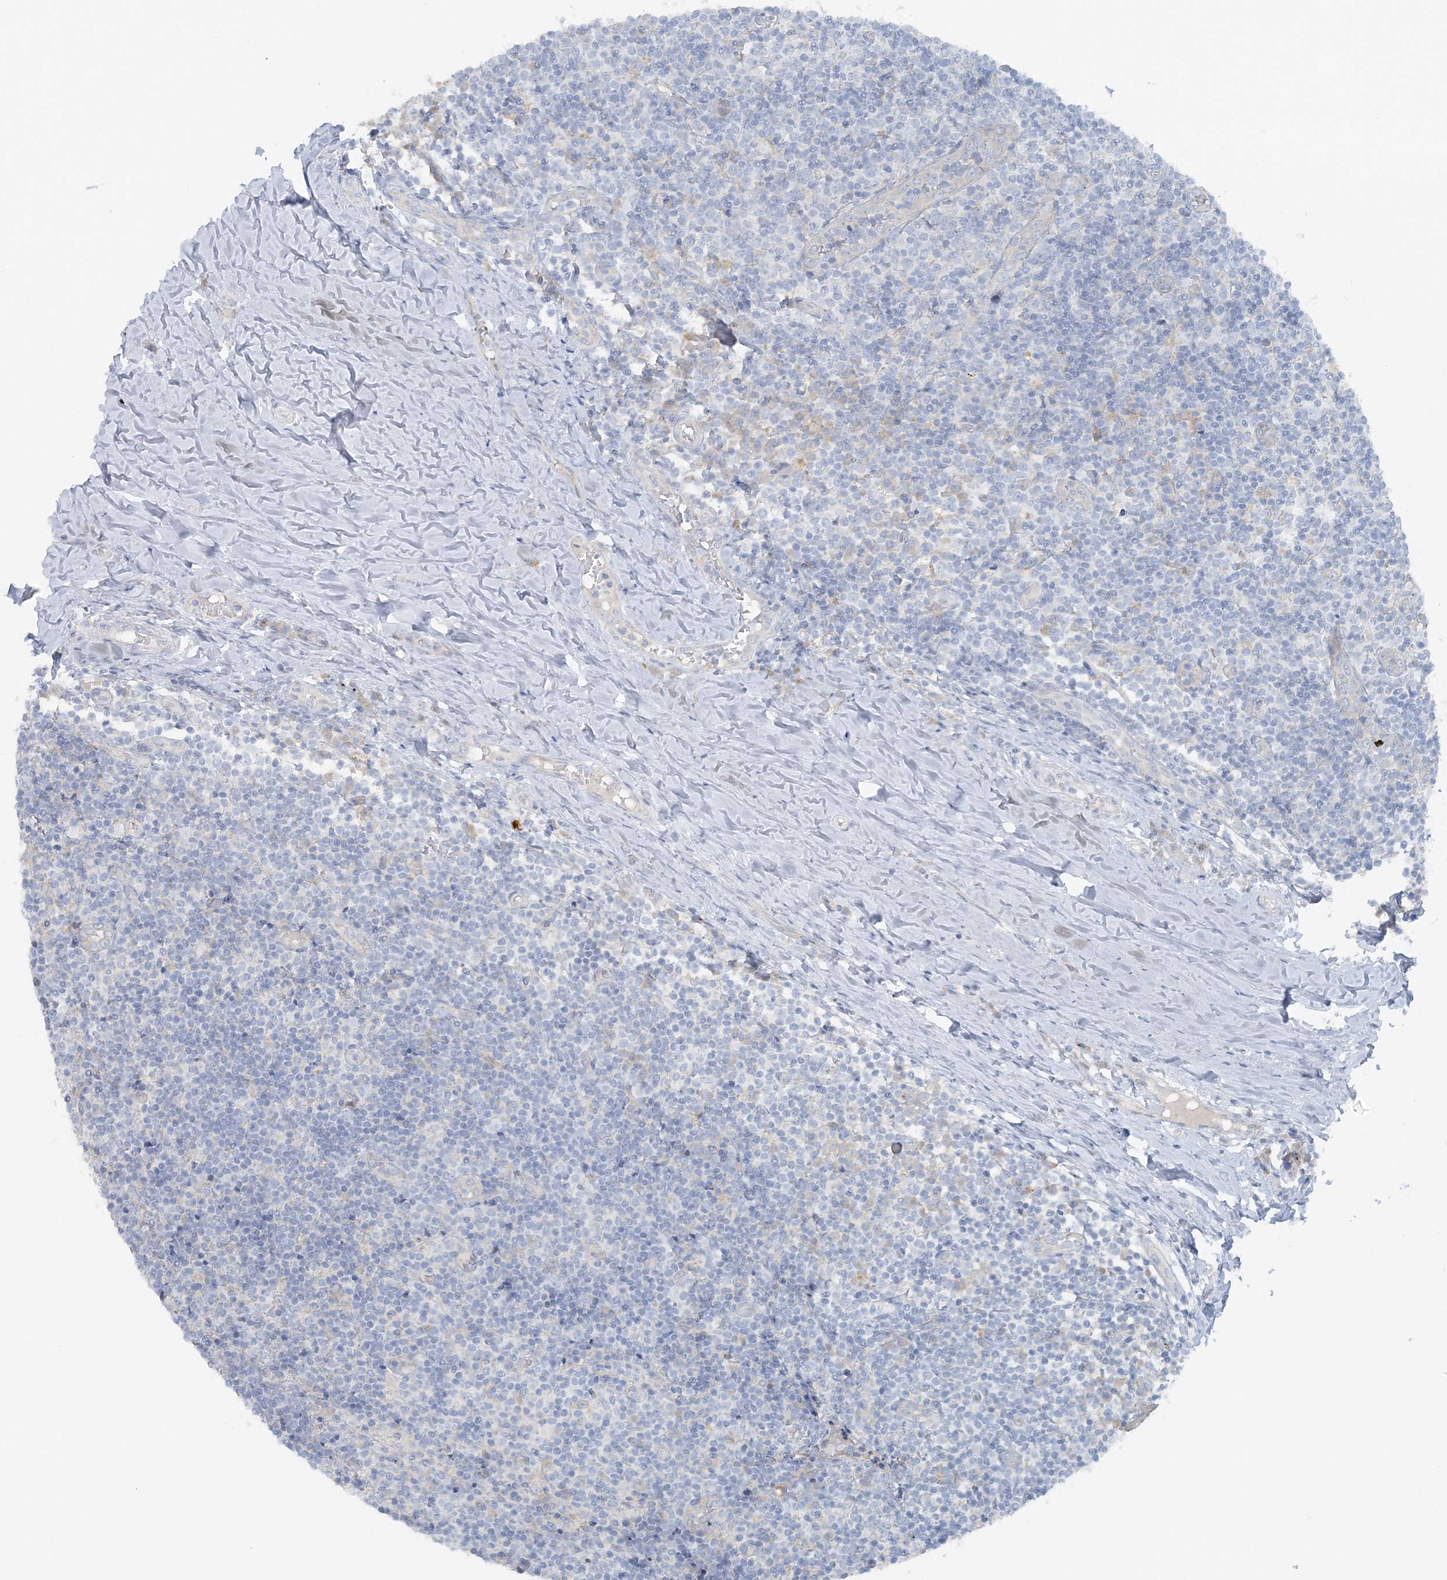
{"staining": {"intensity": "negative", "quantity": "none", "location": "none"}, "tissue": "tonsil", "cell_type": "Germinal center cells", "image_type": "normal", "snomed": [{"axis": "morphology", "description": "Normal tissue, NOS"}, {"axis": "topography", "description": "Tonsil"}], "caption": "Immunohistochemical staining of normal tonsil reveals no significant expression in germinal center cells. The staining was performed using DAB to visualize the protein expression in brown, while the nuclei were stained in blue with hematoxylin (Magnification: 20x).", "gene": "ATP11A", "patient": {"sex": "female", "age": 19}}